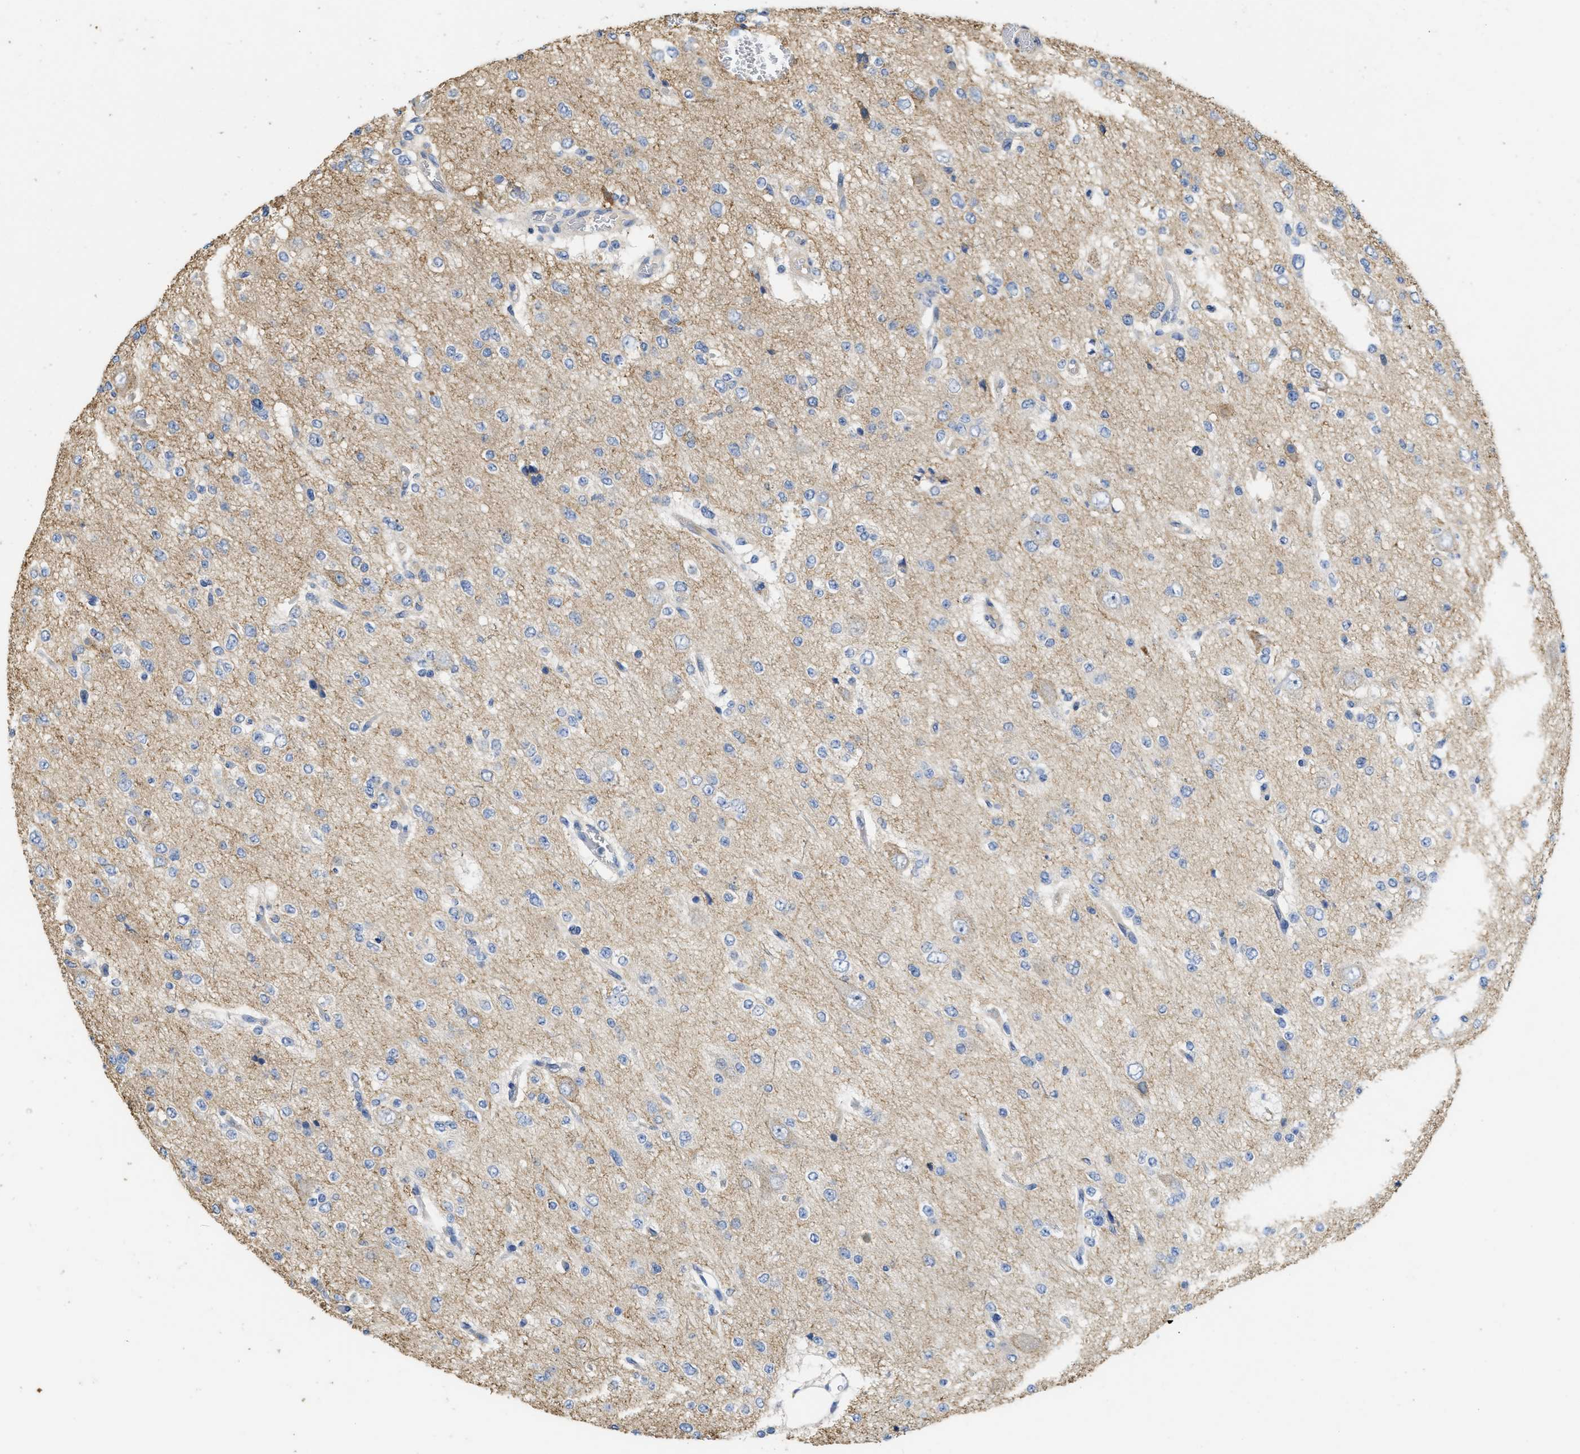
{"staining": {"intensity": "weak", "quantity": "<25%", "location": "cytoplasmic/membranous"}, "tissue": "glioma", "cell_type": "Tumor cells", "image_type": "cancer", "snomed": [{"axis": "morphology", "description": "Glioma, malignant, Low grade"}, {"axis": "topography", "description": "Brain"}], "caption": "The histopathology image demonstrates no significant expression in tumor cells of malignant glioma (low-grade).", "gene": "CDPF1", "patient": {"sex": "male", "age": 38}}